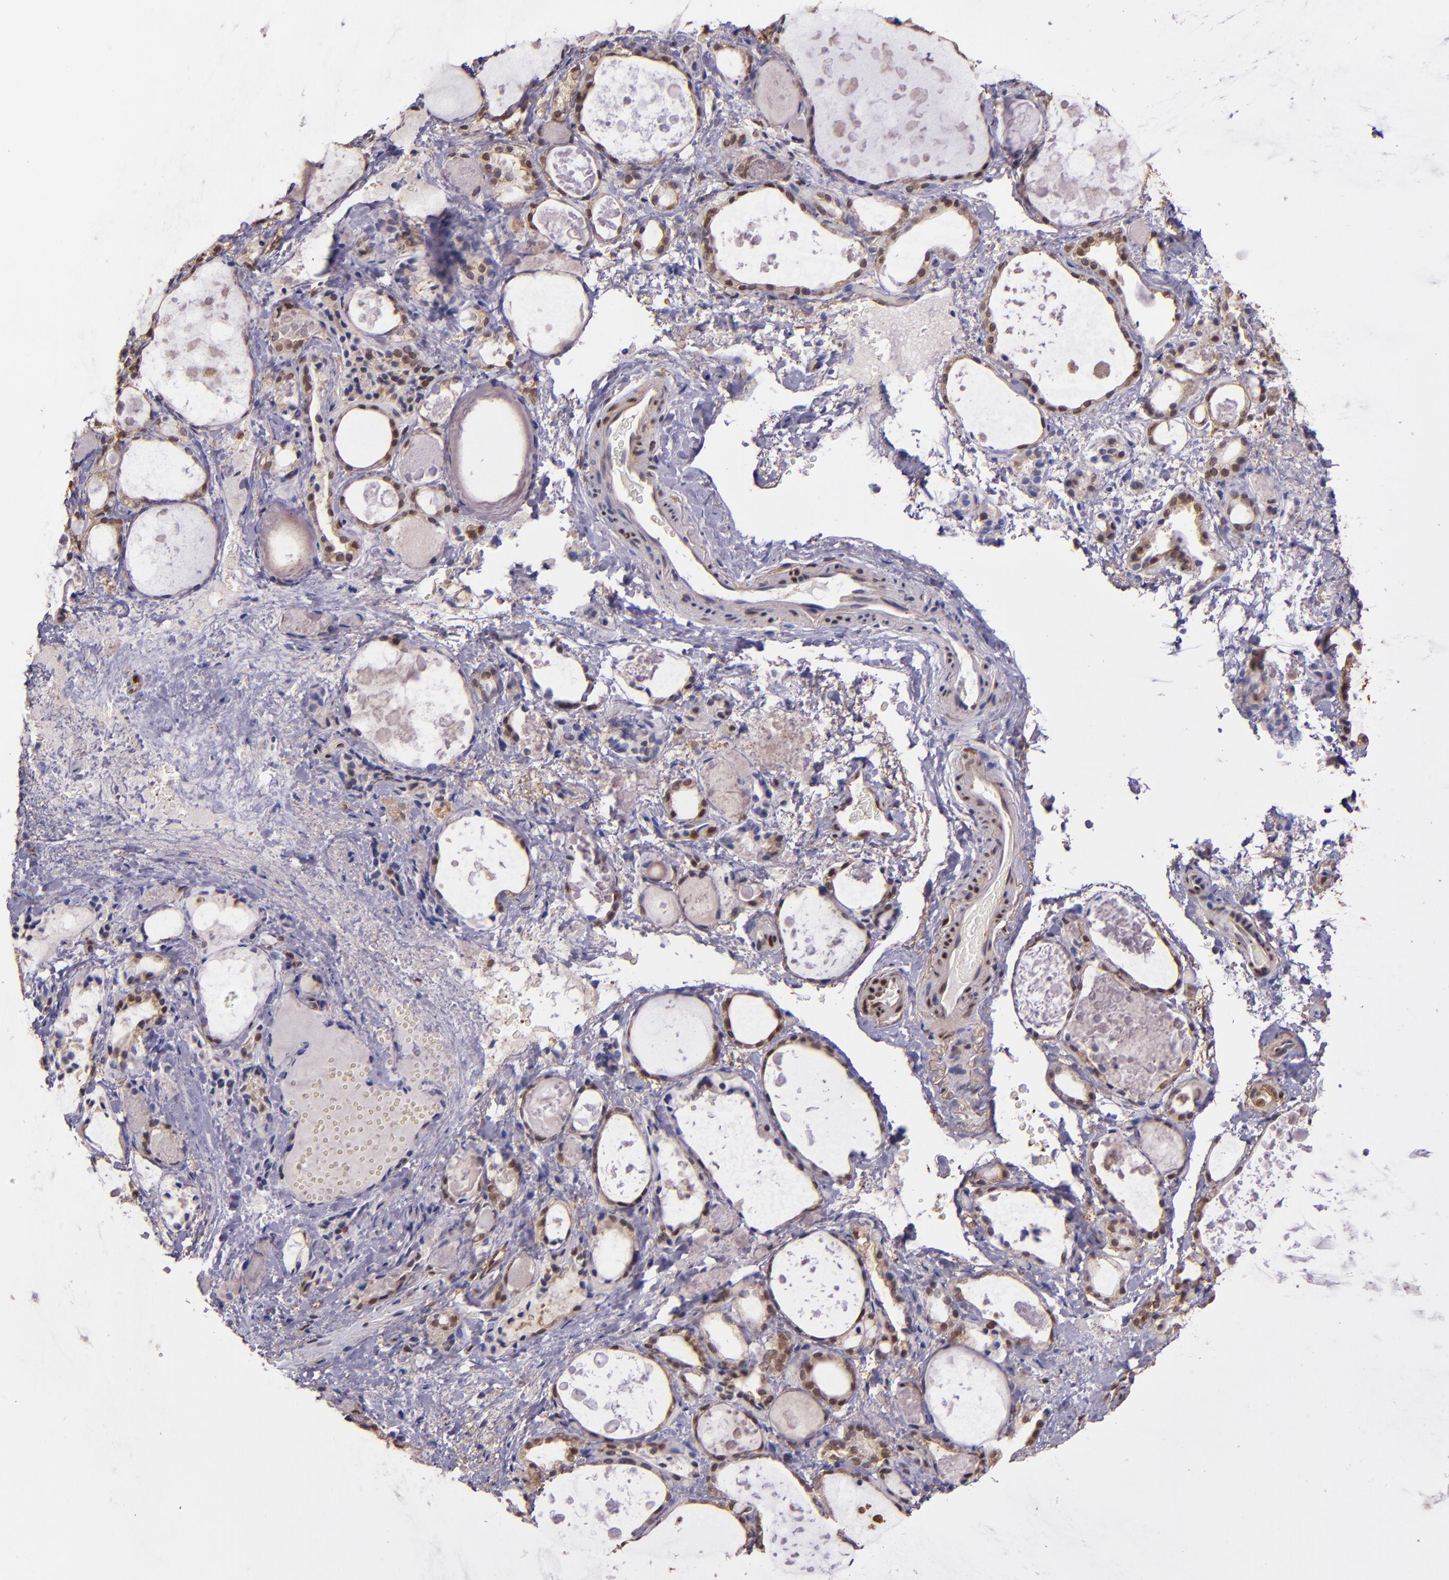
{"staining": {"intensity": "moderate", "quantity": ">75%", "location": "cytoplasmic/membranous,nuclear"}, "tissue": "thyroid gland", "cell_type": "Glandular cells", "image_type": "normal", "snomed": [{"axis": "morphology", "description": "Normal tissue, NOS"}, {"axis": "topography", "description": "Thyroid gland"}], "caption": "Immunohistochemical staining of normal human thyroid gland reveals >75% levels of moderate cytoplasmic/membranous,nuclear protein staining in approximately >75% of glandular cells.", "gene": "STAT6", "patient": {"sex": "female", "age": 75}}